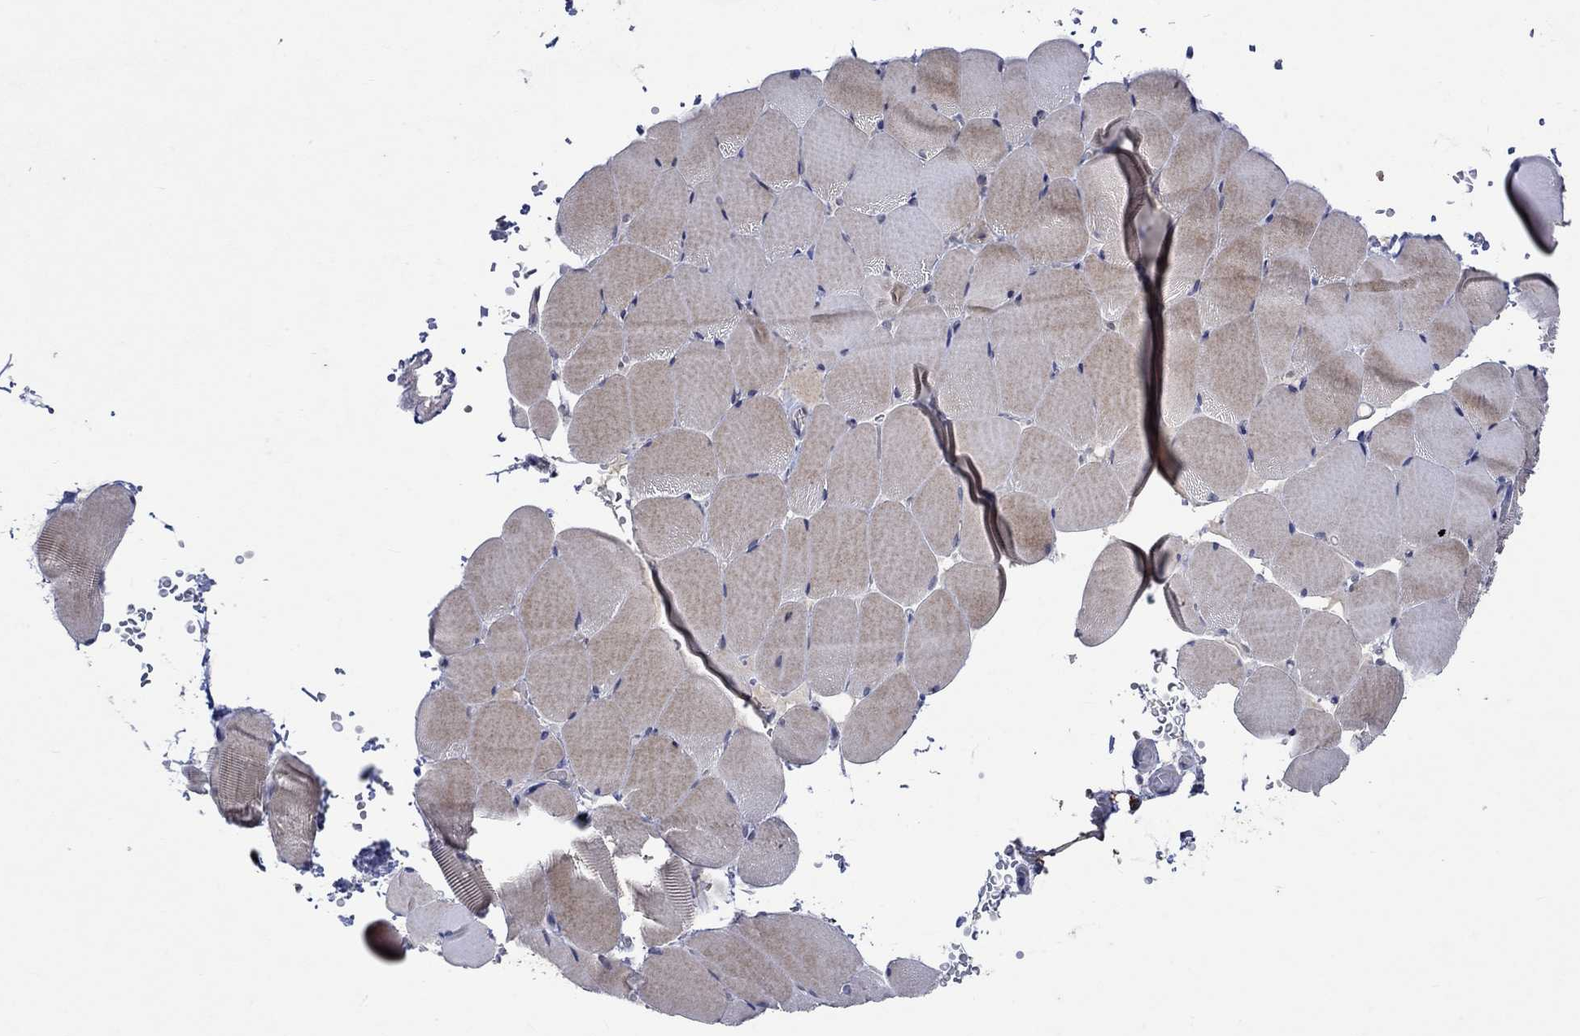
{"staining": {"intensity": "weak", "quantity": "<25%", "location": "cytoplasmic/membranous"}, "tissue": "skeletal muscle", "cell_type": "Myocytes", "image_type": "normal", "snomed": [{"axis": "morphology", "description": "Normal tissue, NOS"}, {"axis": "topography", "description": "Skeletal muscle"}], "caption": "IHC photomicrograph of normal human skeletal muscle stained for a protein (brown), which reveals no staining in myocytes. (DAB immunohistochemistry (IHC) with hematoxylin counter stain).", "gene": "TMEM169", "patient": {"sex": "female", "age": 37}}